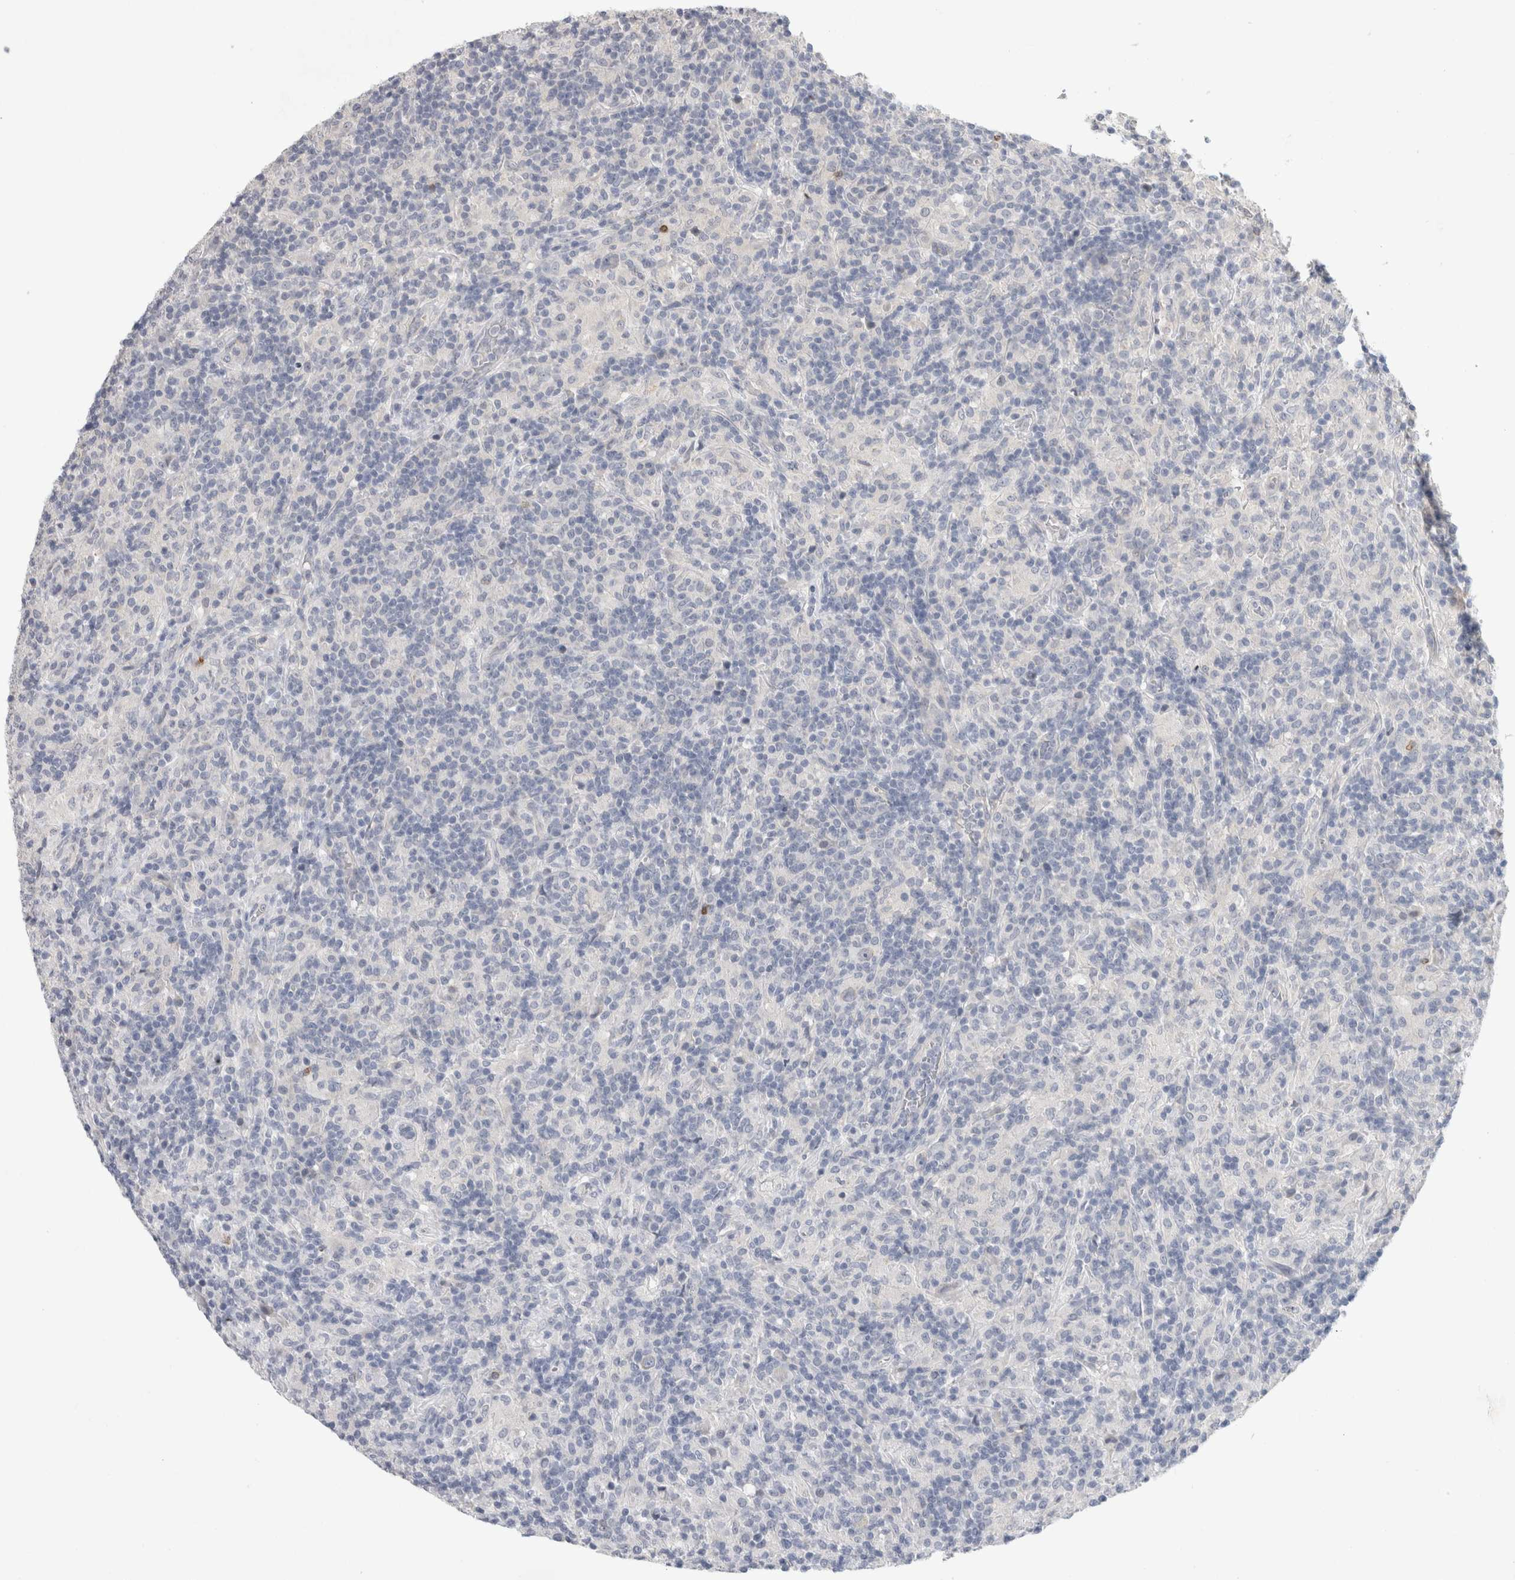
{"staining": {"intensity": "negative", "quantity": "none", "location": "none"}, "tissue": "lymphoma", "cell_type": "Tumor cells", "image_type": "cancer", "snomed": [{"axis": "morphology", "description": "Hodgkin's disease, NOS"}, {"axis": "topography", "description": "Lymph node"}], "caption": "Lymphoma was stained to show a protein in brown. There is no significant expression in tumor cells. (DAB IHC visualized using brightfield microscopy, high magnification).", "gene": "TONSL", "patient": {"sex": "male", "age": 70}}